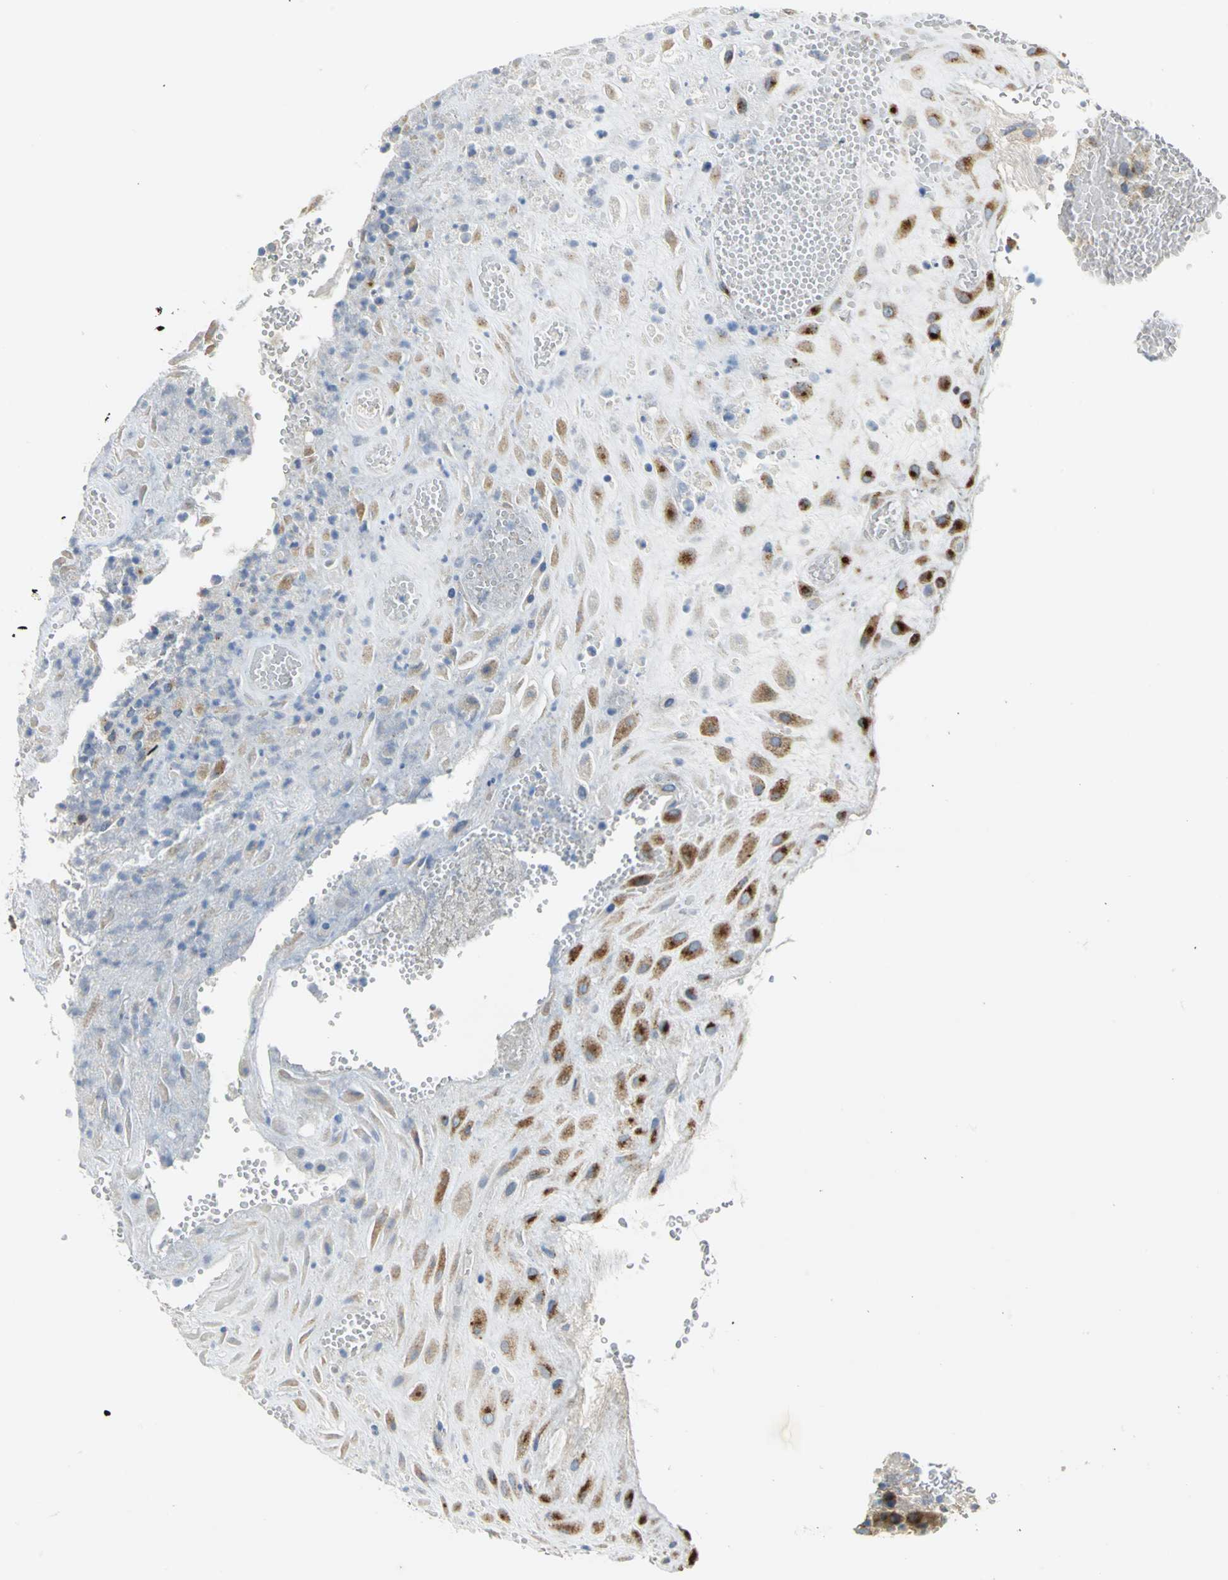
{"staining": {"intensity": "strong", "quantity": ">75%", "location": "cytoplasmic/membranous"}, "tissue": "placenta", "cell_type": "Decidual cells", "image_type": "normal", "snomed": [{"axis": "morphology", "description": "Normal tissue, NOS"}, {"axis": "topography", "description": "Placenta"}], "caption": "Decidual cells demonstrate high levels of strong cytoplasmic/membranous staining in approximately >75% of cells in benign human placenta. The staining is performed using DAB brown chromogen to label protein expression. The nuclei are counter-stained blue using hematoxylin.", "gene": "GPR3", "patient": {"sex": "female", "age": 19}}